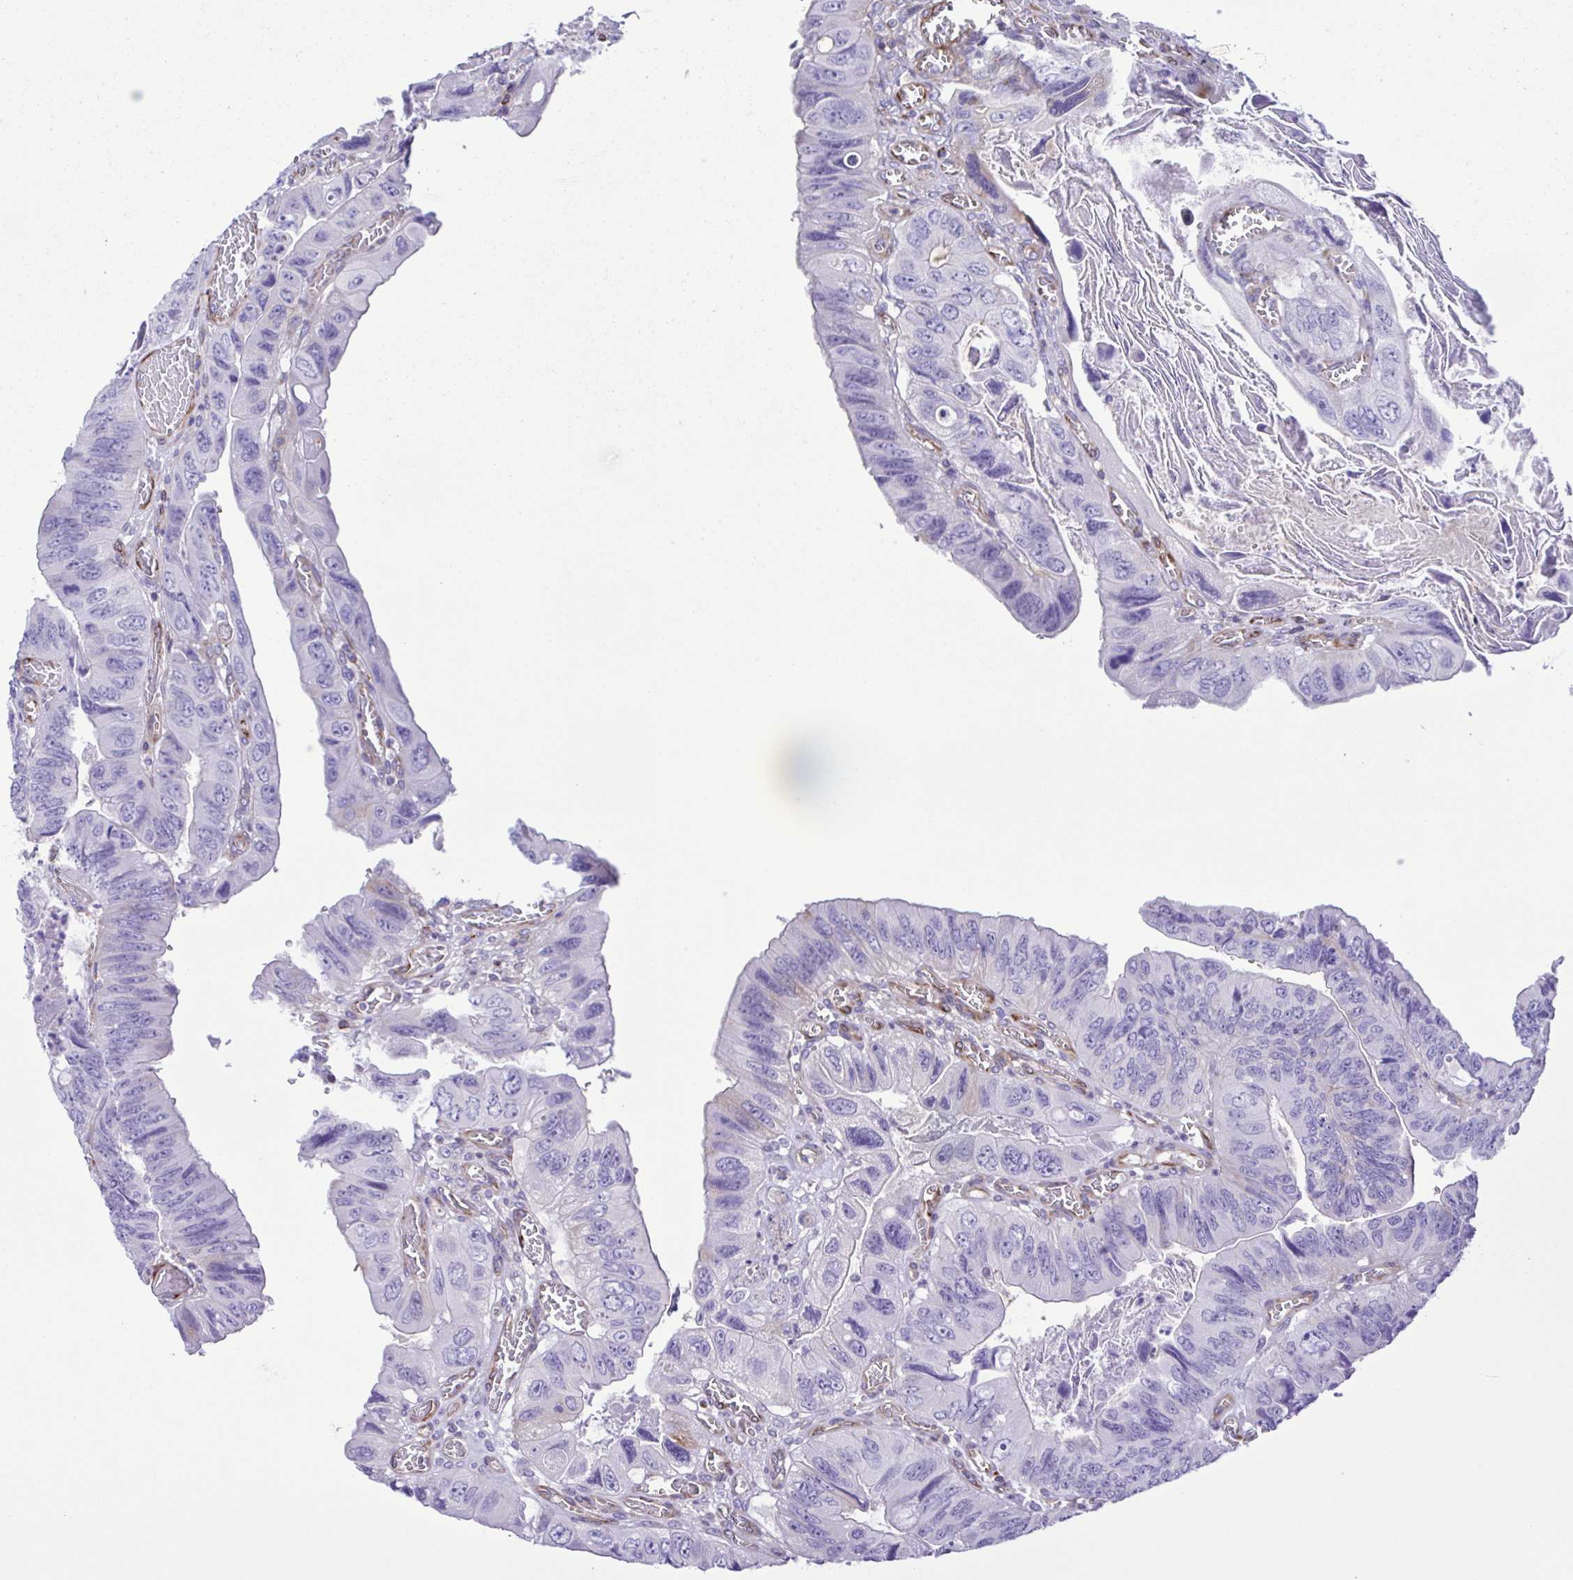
{"staining": {"intensity": "negative", "quantity": "none", "location": "none"}, "tissue": "colorectal cancer", "cell_type": "Tumor cells", "image_type": "cancer", "snomed": [{"axis": "morphology", "description": "Adenocarcinoma, NOS"}, {"axis": "topography", "description": "Colon"}], "caption": "Photomicrograph shows no significant protein staining in tumor cells of colorectal adenocarcinoma.", "gene": "FLT1", "patient": {"sex": "female", "age": 84}}